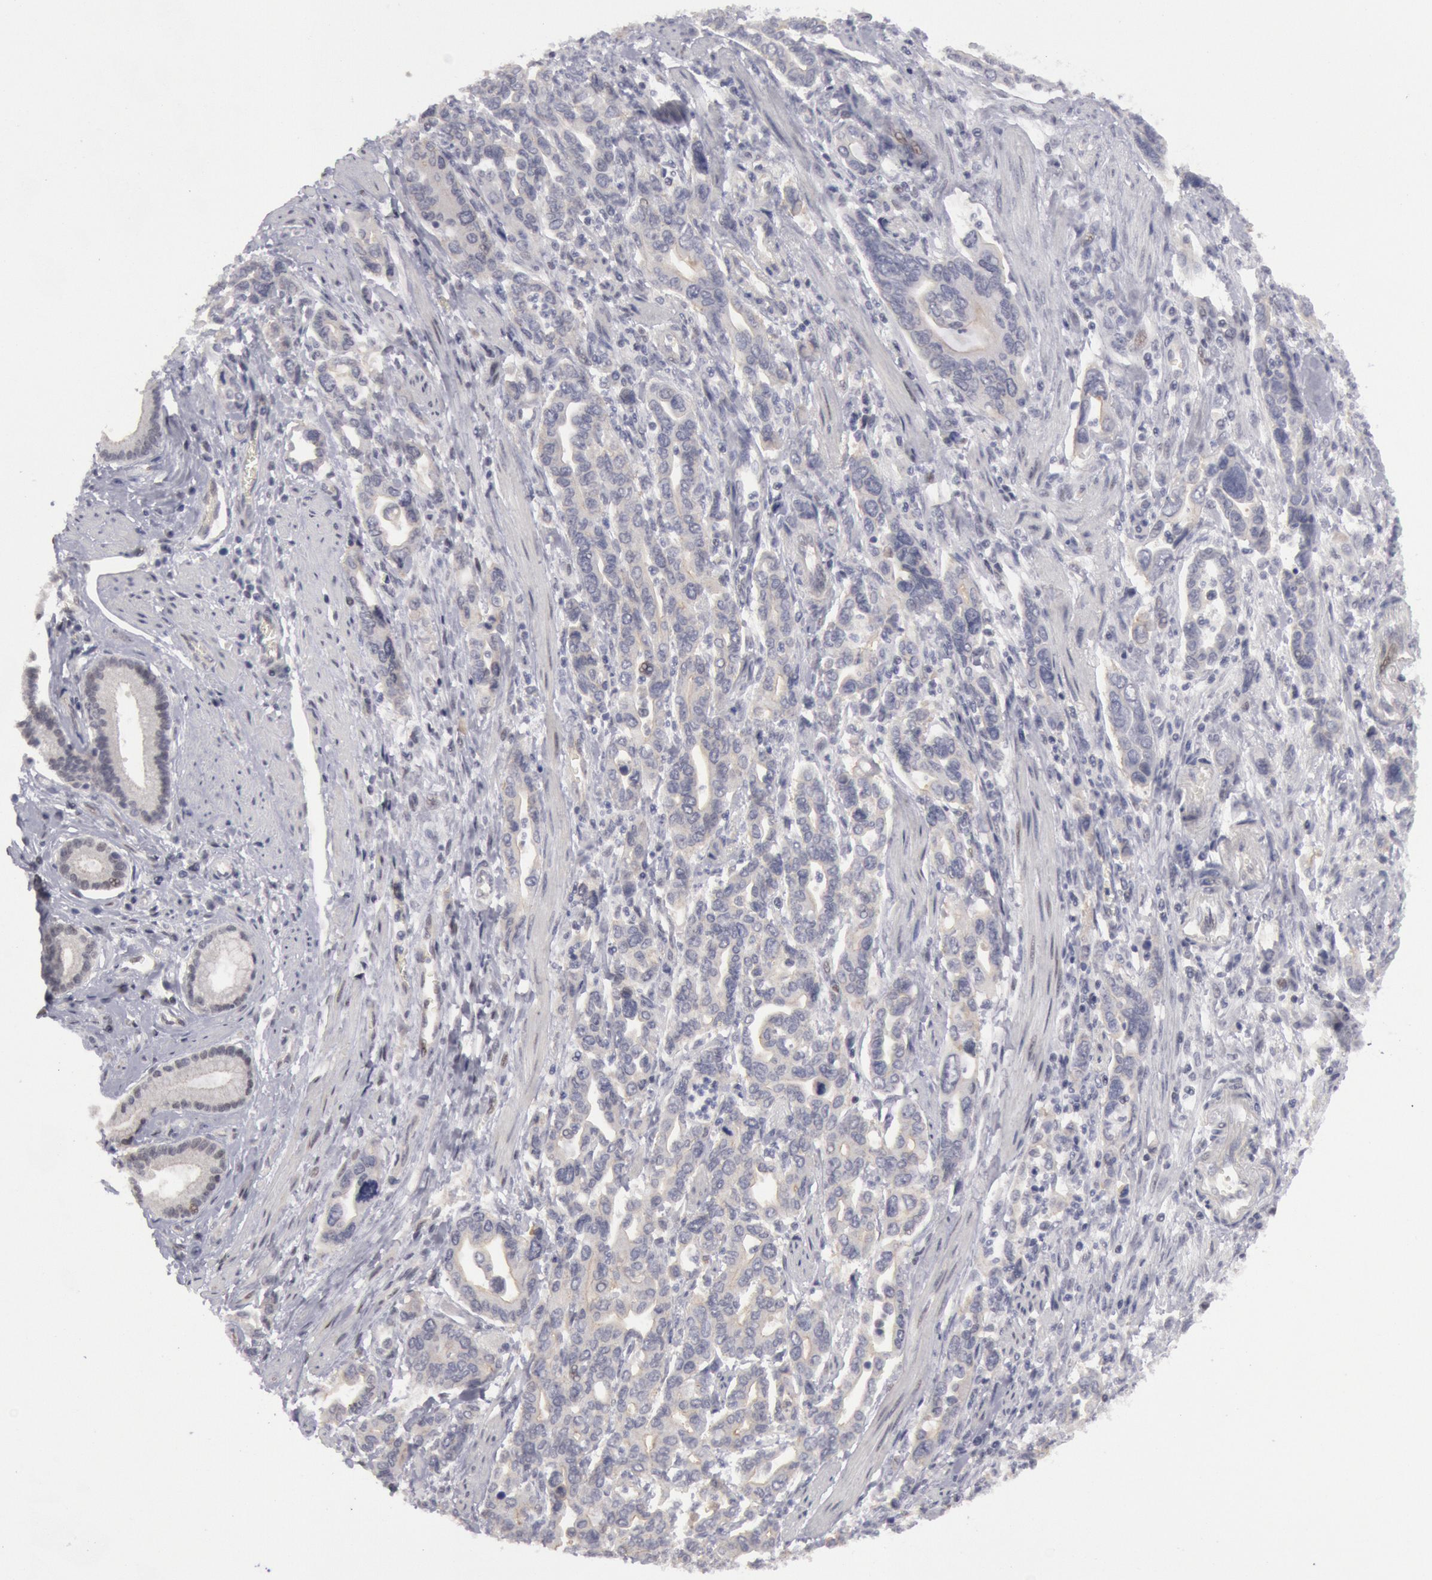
{"staining": {"intensity": "negative", "quantity": "none", "location": "none"}, "tissue": "pancreatic cancer", "cell_type": "Tumor cells", "image_type": "cancer", "snomed": [{"axis": "morphology", "description": "Adenocarcinoma, NOS"}, {"axis": "topography", "description": "Pancreas"}], "caption": "IHC photomicrograph of human pancreatic adenocarcinoma stained for a protein (brown), which exhibits no positivity in tumor cells. The staining was performed using DAB to visualize the protein expression in brown, while the nuclei were stained in blue with hematoxylin (Magnification: 20x).", "gene": "JOSD1", "patient": {"sex": "female", "age": 57}}